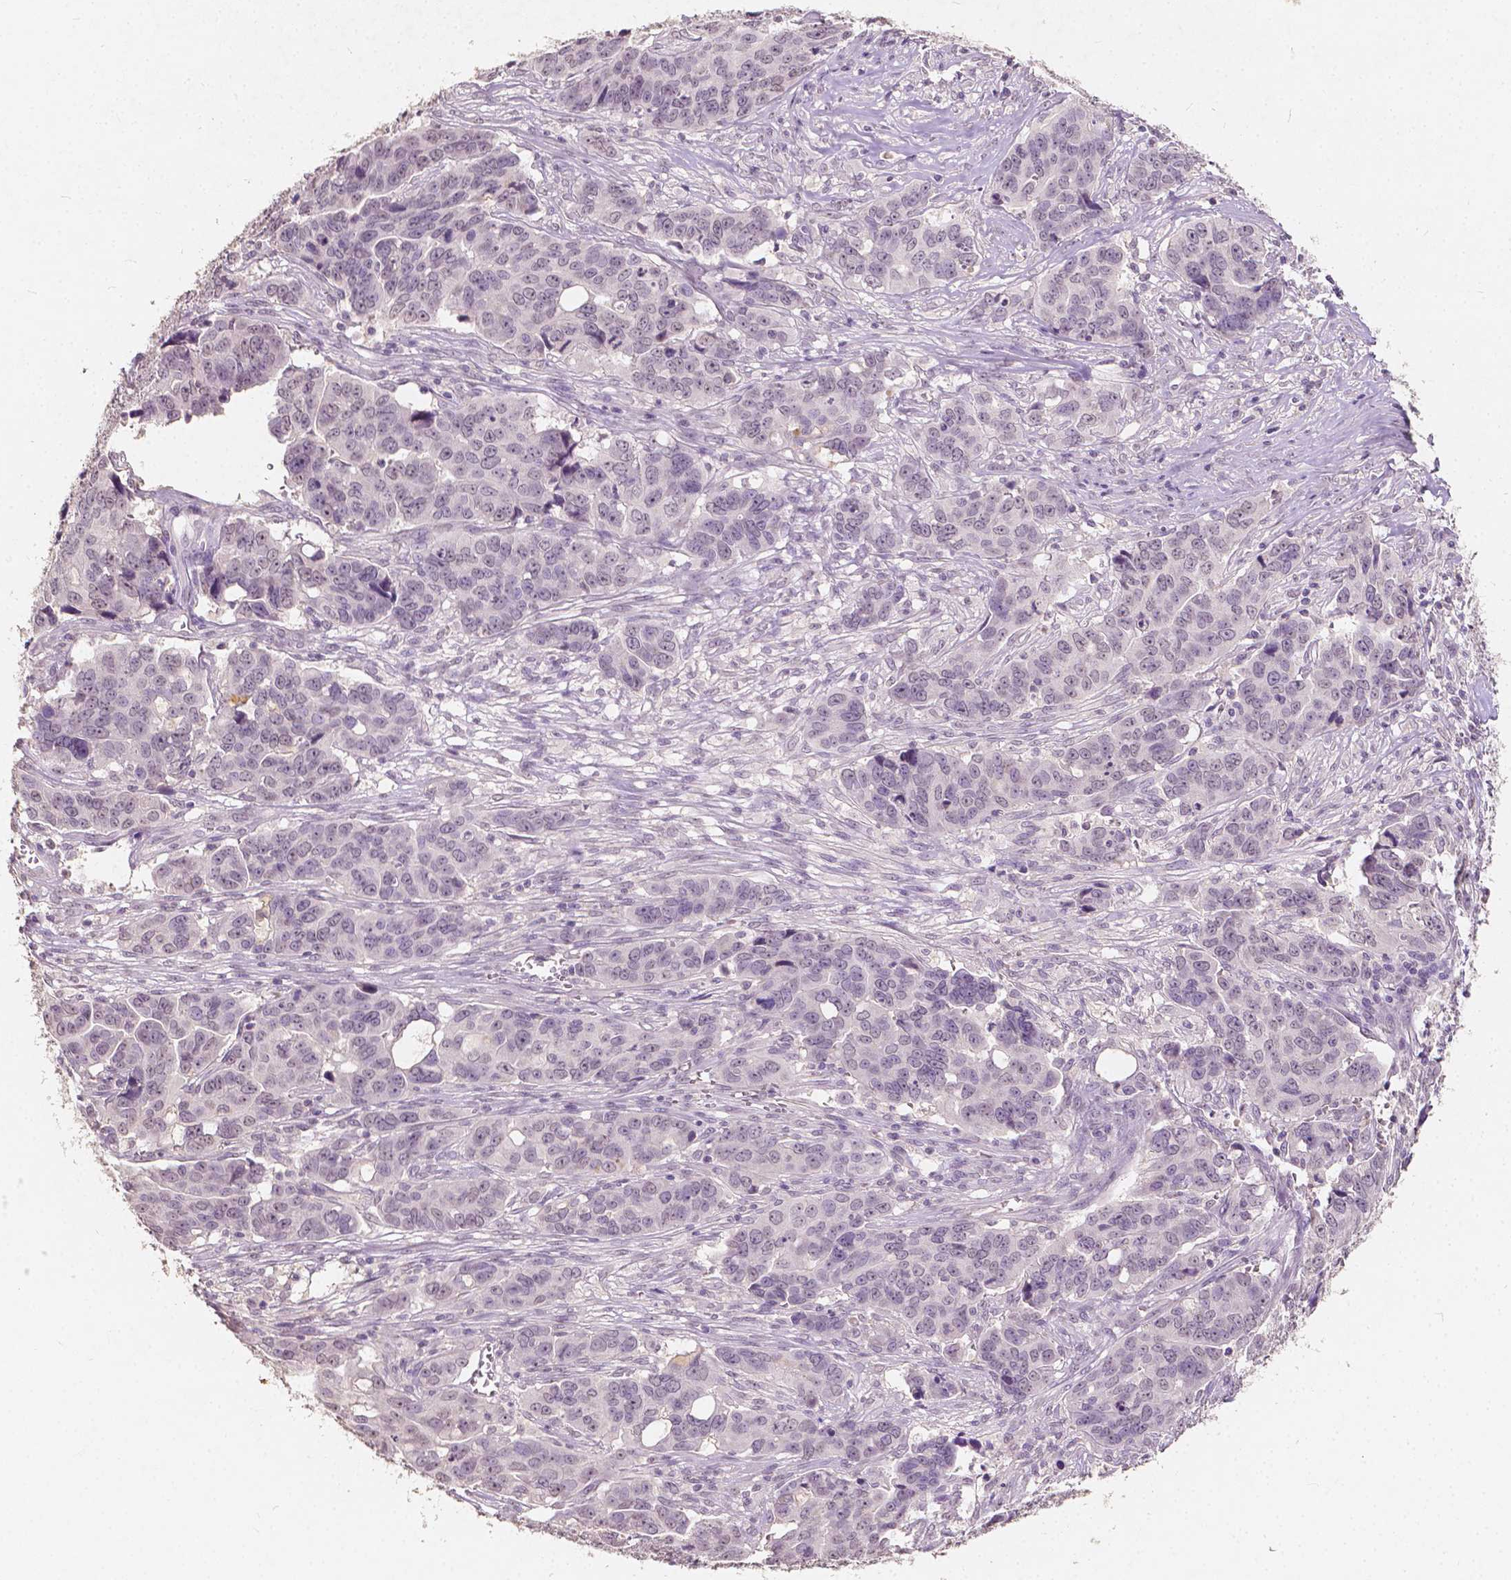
{"staining": {"intensity": "negative", "quantity": "none", "location": "none"}, "tissue": "ovarian cancer", "cell_type": "Tumor cells", "image_type": "cancer", "snomed": [{"axis": "morphology", "description": "Carcinoma, endometroid"}, {"axis": "topography", "description": "Ovary"}], "caption": "A micrograph of human endometroid carcinoma (ovarian) is negative for staining in tumor cells.", "gene": "SOX15", "patient": {"sex": "female", "age": 78}}